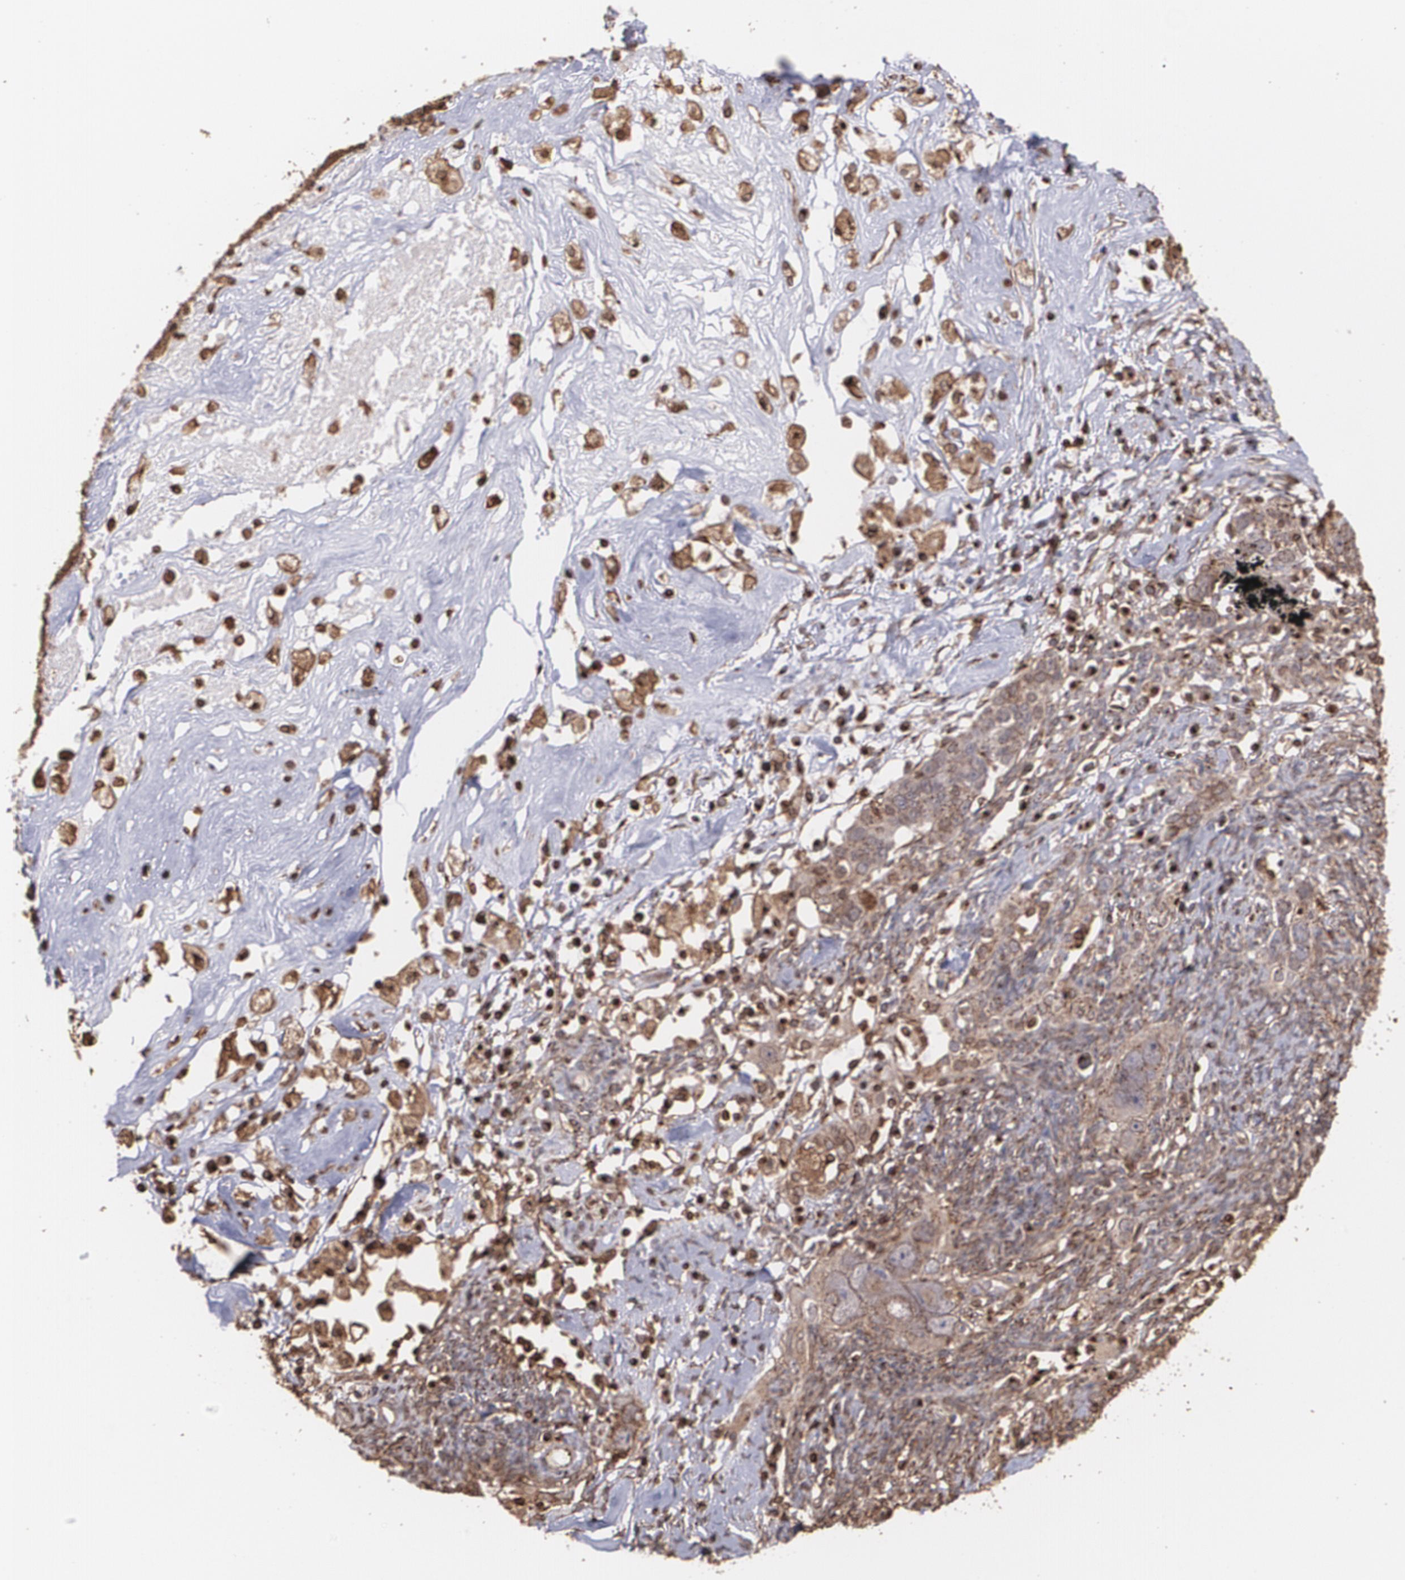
{"staining": {"intensity": "strong", "quantity": ">75%", "location": "cytoplasmic/membranous"}, "tissue": "ovarian cancer", "cell_type": "Tumor cells", "image_type": "cancer", "snomed": [{"axis": "morphology", "description": "Normal tissue, NOS"}, {"axis": "morphology", "description": "Cystadenocarcinoma, serous, NOS"}, {"axis": "topography", "description": "Ovary"}], "caption": "Serous cystadenocarcinoma (ovarian) was stained to show a protein in brown. There is high levels of strong cytoplasmic/membranous staining in approximately >75% of tumor cells.", "gene": "TRIP11", "patient": {"sex": "female", "age": 62}}